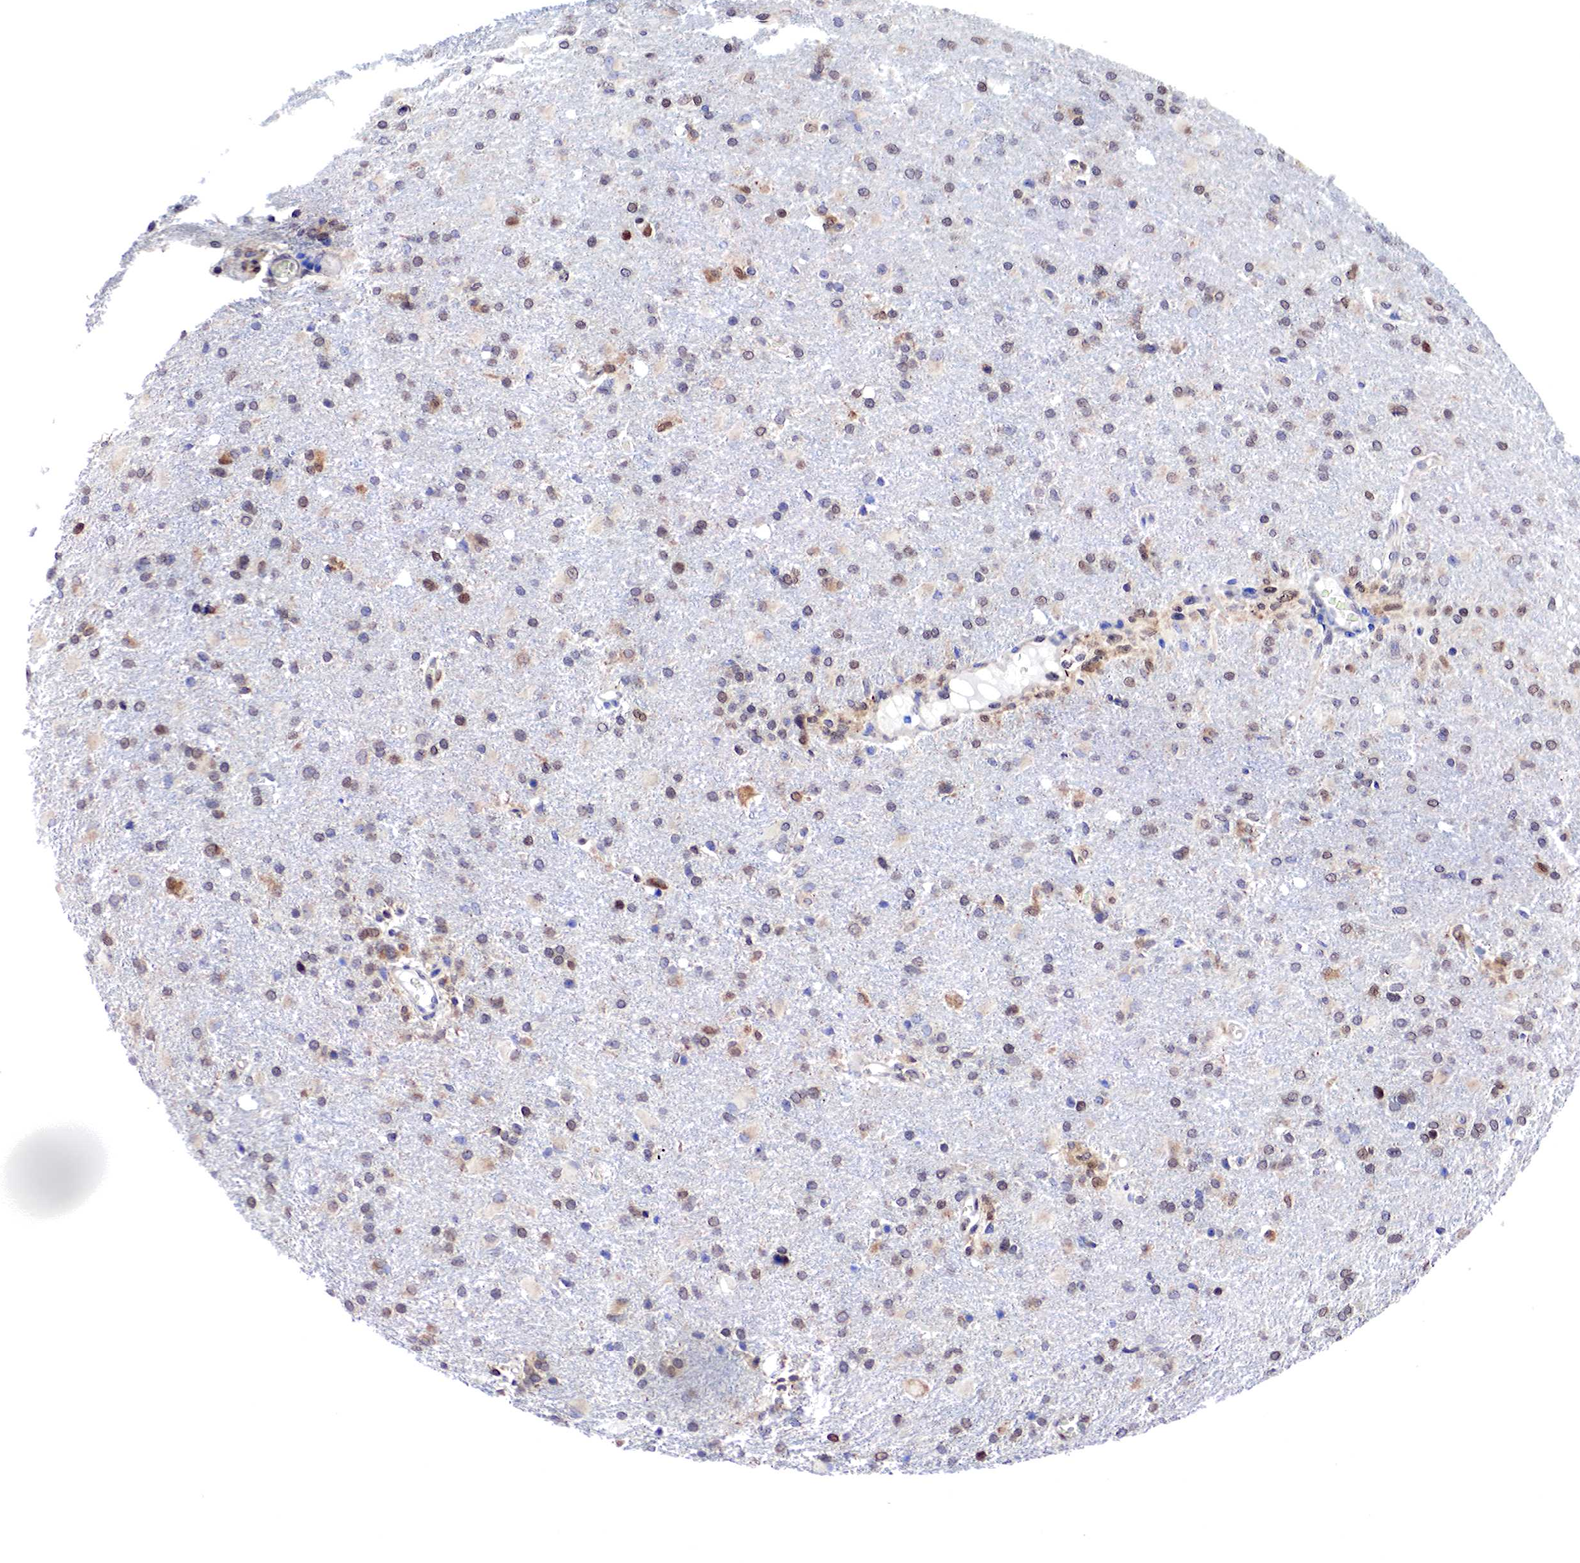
{"staining": {"intensity": "weak", "quantity": "25%-75%", "location": "cytoplasmic/membranous,nuclear"}, "tissue": "glioma", "cell_type": "Tumor cells", "image_type": "cancer", "snomed": [{"axis": "morphology", "description": "Glioma, malignant, High grade"}, {"axis": "topography", "description": "Brain"}], "caption": "DAB immunohistochemical staining of glioma exhibits weak cytoplasmic/membranous and nuclear protein expression in about 25%-75% of tumor cells. (DAB = brown stain, brightfield microscopy at high magnification).", "gene": "PABIR2", "patient": {"sex": "male", "age": 68}}